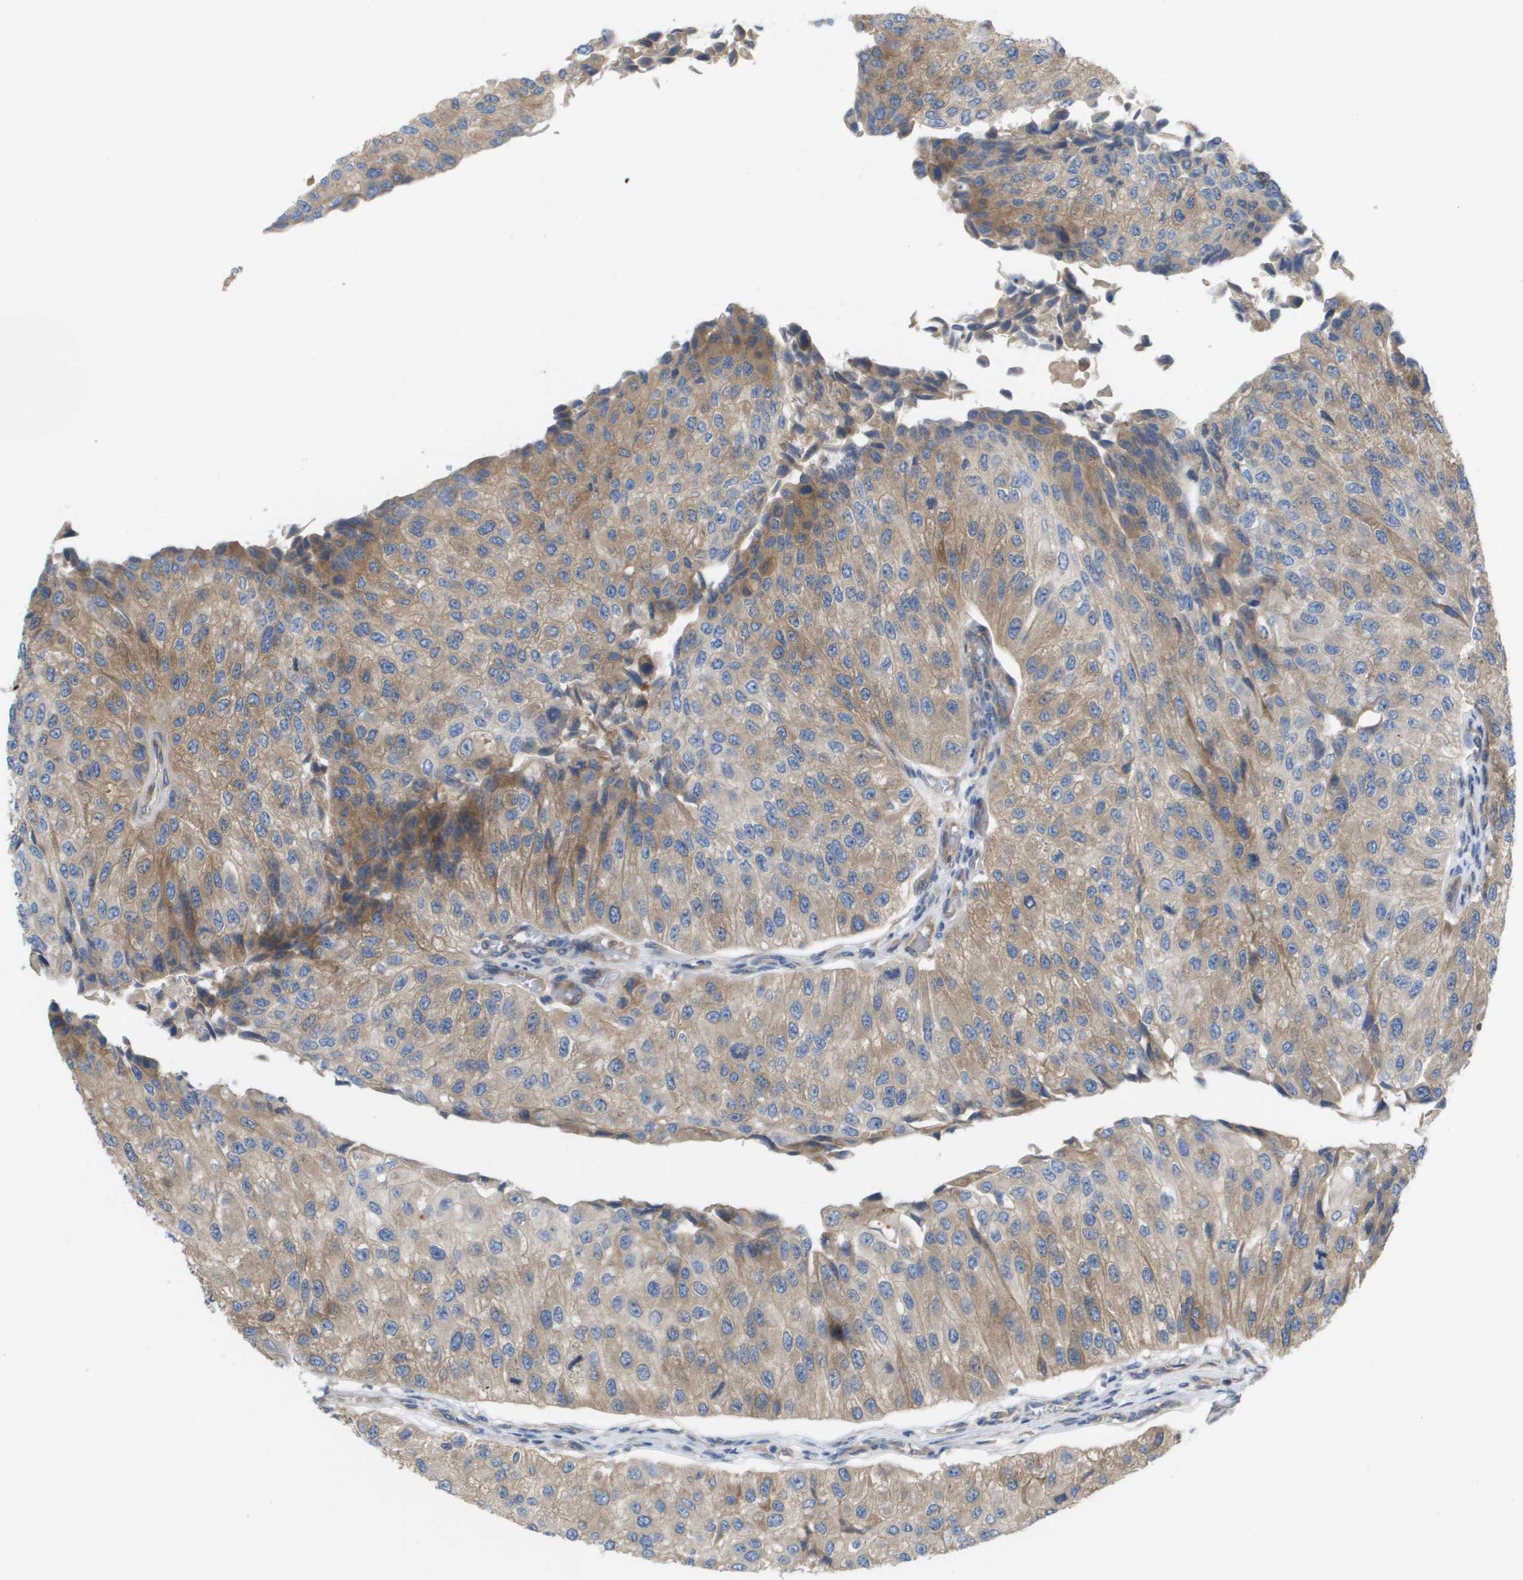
{"staining": {"intensity": "moderate", "quantity": "<25%", "location": "cytoplasmic/membranous"}, "tissue": "urothelial cancer", "cell_type": "Tumor cells", "image_type": "cancer", "snomed": [{"axis": "morphology", "description": "Urothelial carcinoma, High grade"}, {"axis": "topography", "description": "Kidney"}, {"axis": "topography", "description": "Urinary bladder"}], "caption": "Human urothelial cancer stained with a protein marker reveals moderate staining in tumor cells.", "gene": "EIF4G2", "patient": {"sex": "male", "age": 77}}